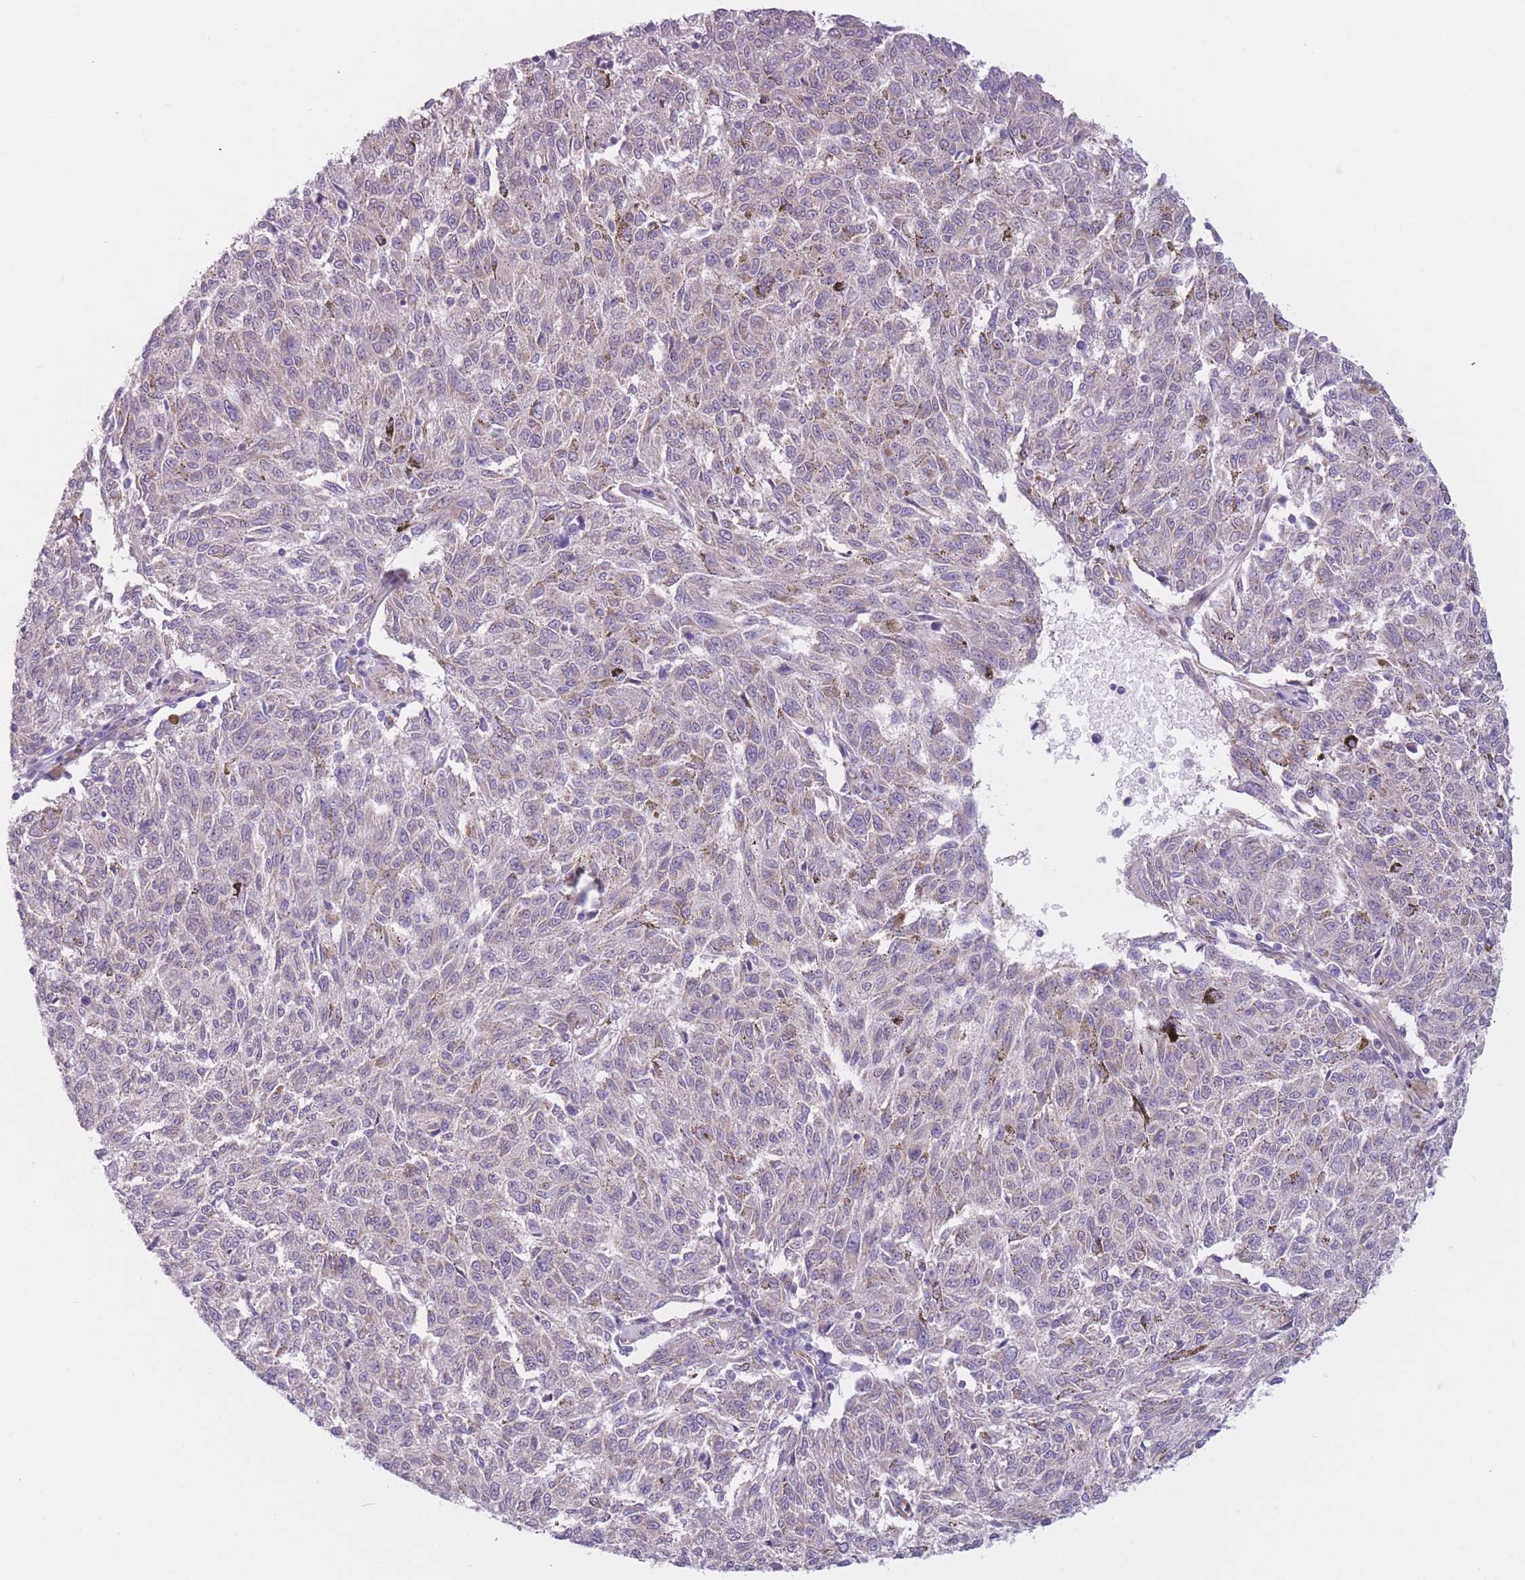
{"staining": {"intensity": "negative", "quantity": "none", "location": "none"}, "tissue": "melanoma", "cell_type": "Tumor cells", "image_type": "cancer", "snomed": [{"axis": "morphology", "description": "Malignant melanoma, NOS"}, {"axis": "topography", "description": "Skin"}], "caption": "This photomicrograph is of malignant melanoma stained with immunohistochemistry to label a protein in brown with the nuclei are counter-stained blue. There is no positivity in tumor cells.", "gene": "SERPINB3", "patient": {"sex": "female", "age": 72}}